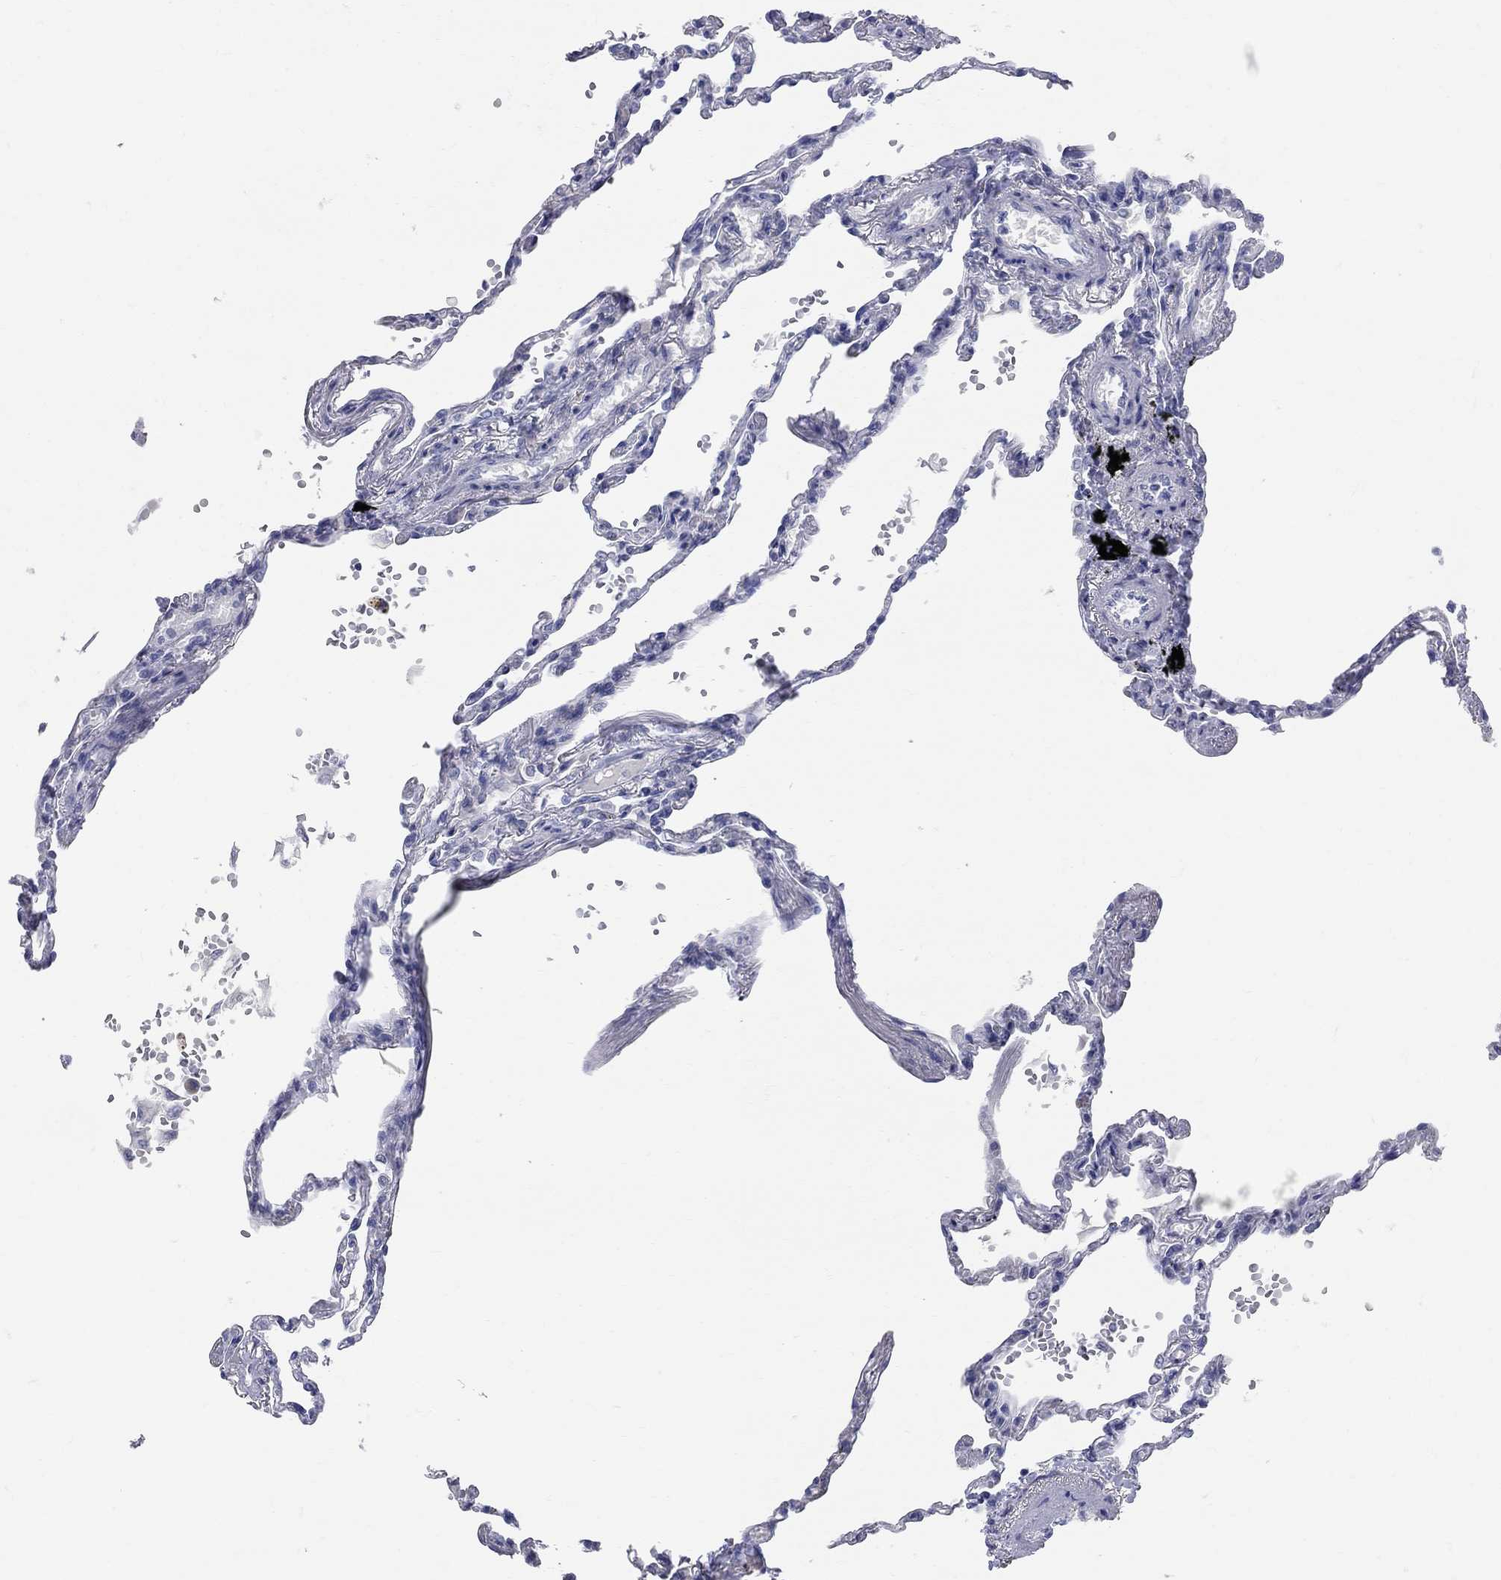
{"staining": {"intensity": "negative", "quantity": "none", "location": "none"}, "tissue": "lung", "cell_type": "Alveolar cells", "image_type": "normal", "snomed": [{"axis": "morphology", "description": "Normal tissue, NOS"}, {"axis": "topography", "description": "Lung"}], "caption": "Alveolar cells show no significant protein positivity in normal lung. (Stains: DAB (3,3'-diaminobenzidine) immunohistochemistry (IHC) with hematoxylin counter stain, Microscopy: brightfield microscopy at high magnification).", "gene": "AOX1", "patient": {"sex": "male", "age": 78}}